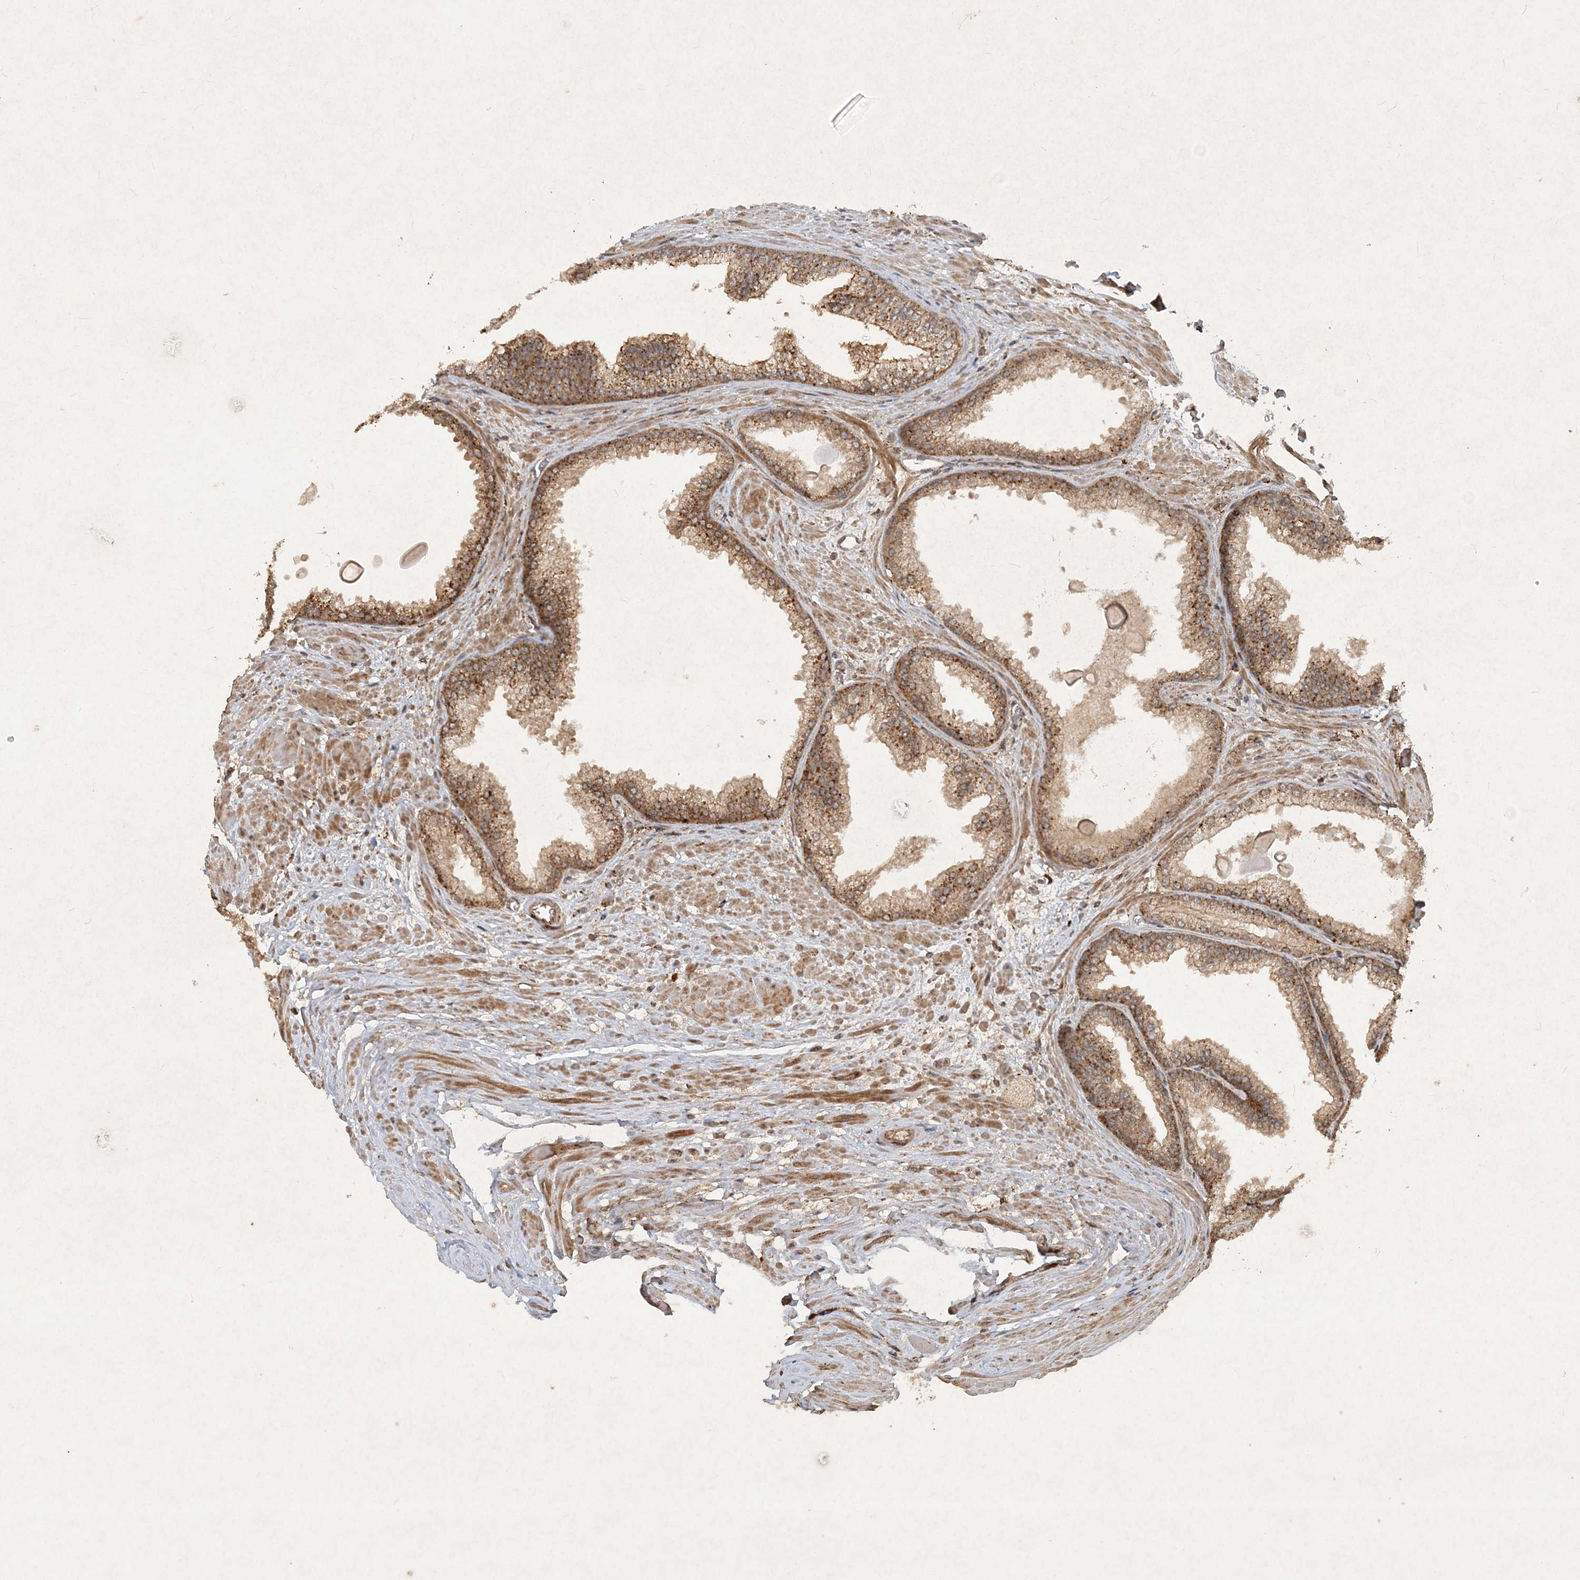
{"staining": {"intensity": "moderate", "quantity": ">75%", "location": "cytoplasmic/membranous"}, "tissue": "prostate cancer", "cell_type": "Tumor cells", "image_type": "cancer", "snomed": [{"axis": "morphology", "description": "Adenocarcinoma, Low grade"}, {"axis": "topography", "description": "Prostate"}], "caption": "Prostate cancer (adenocarcinoma (low-grade)) tissue shows moderate cytoplasmic/membranous staining in approximately >75% of tumor cells, visualized by immunohistochemistry.", "gene": "NARS1", "patient": {"sex": "male", "age": 59}}